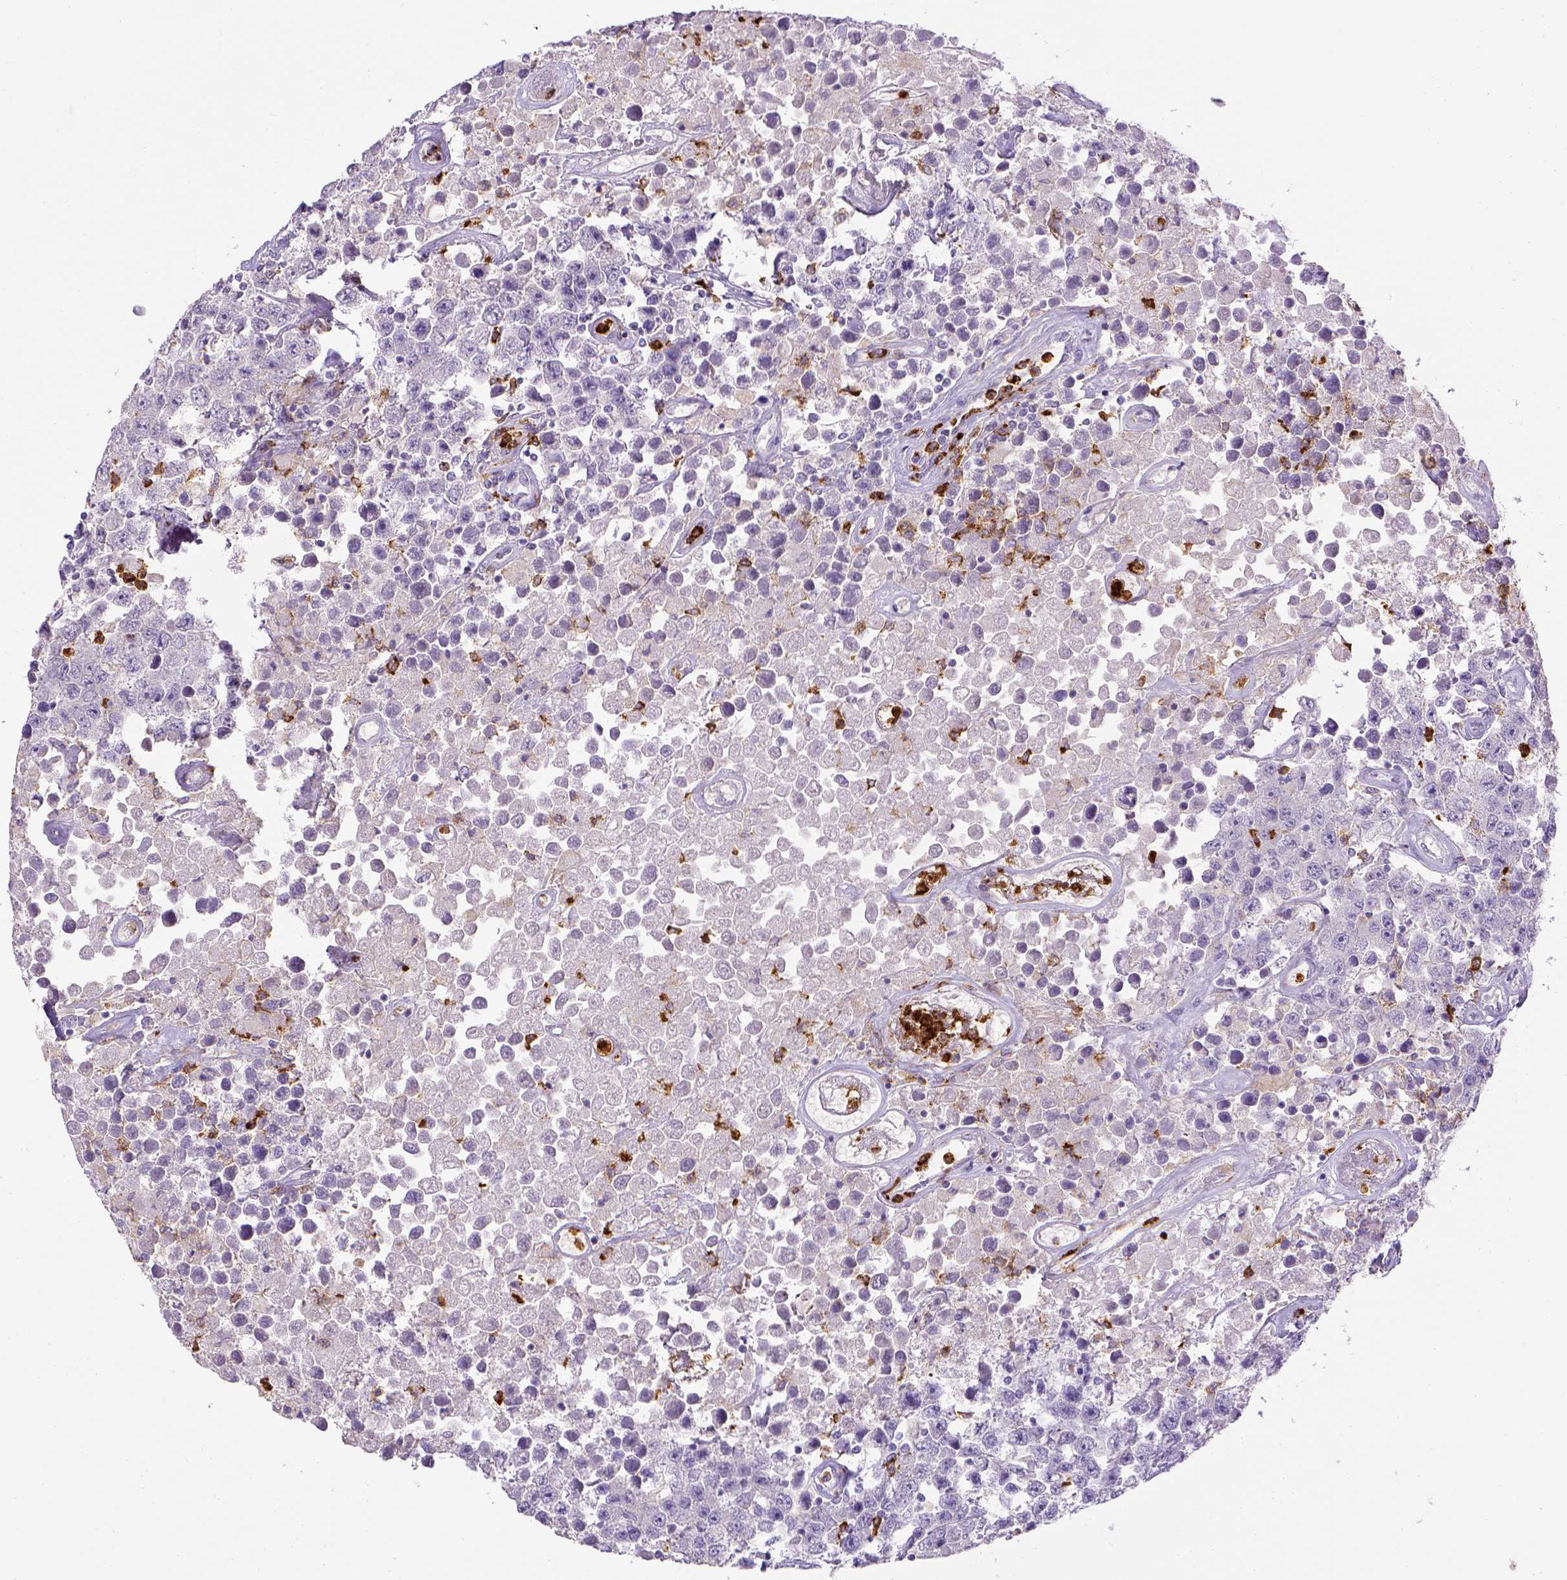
{"staining": {"intensity": "negative", "quantity": "none", "location": "none"}, "tissue": "testis cancer", "cell_type": "Tumor cells", "image_type": "cancer", "snomed": [{"axis": "morphology", "description": "Seminoma, NOS"}, {"axis": "topography", "description": "Testis"}], "caption": "Protein analysis of testis cancer (seminoma) reveals no significant positivity in tumor cells.", "gene": "ITGAM", "patient": {"sex": "male", "age": 52}}